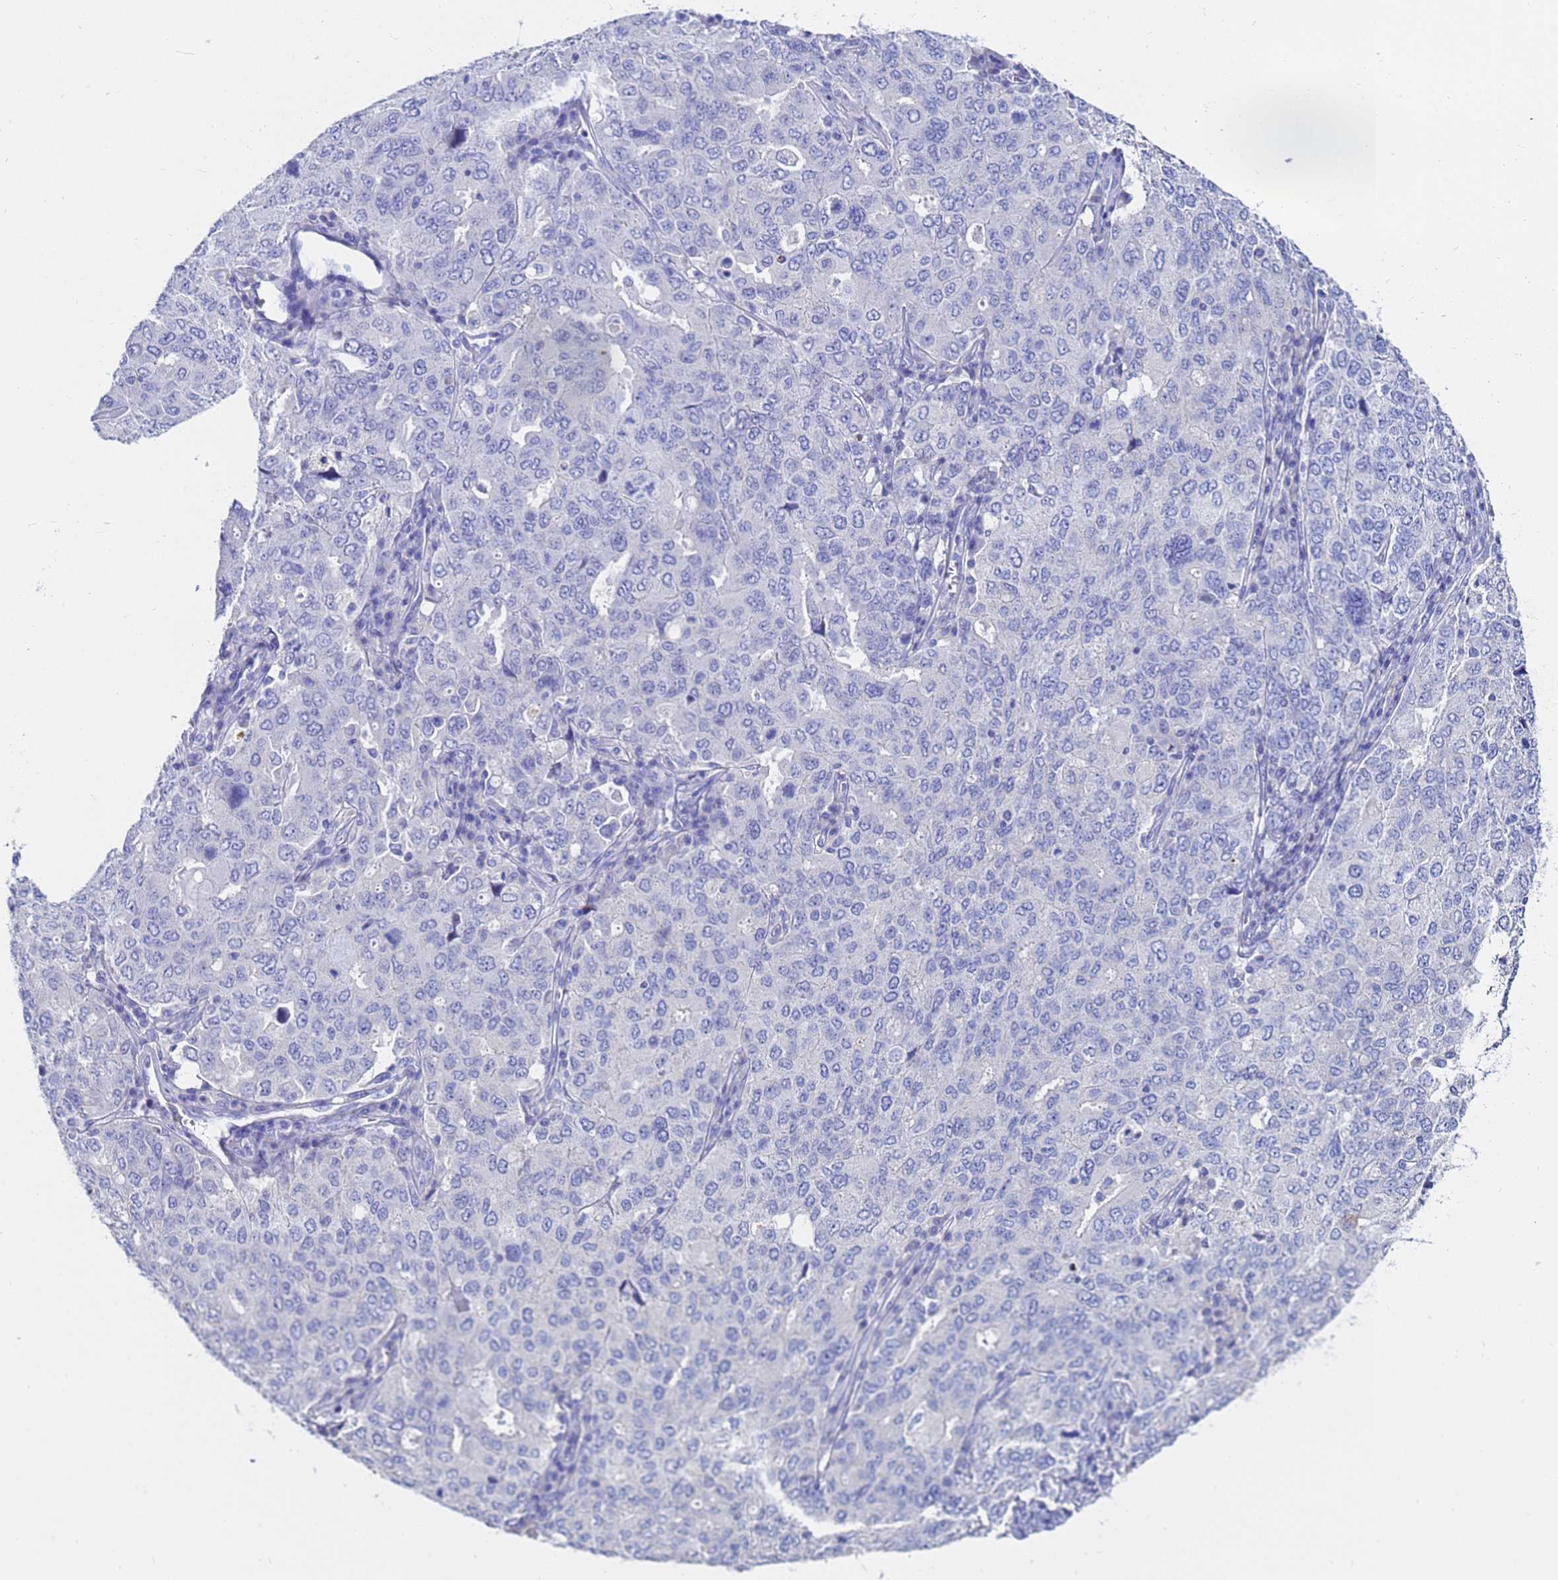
{"staining": {"intensity": "negative", "quantity": "none", "location": "none"}, "tissue": "ovarian cancer", "cell_type": "Tumor cells", "image_type": "cancer", "snomed": [{"axis": "morphology", "description": "Carcinoma, endometroid"}, {"axis": "topography", "description": "Ovary"}], "caption": "Protein analysis of ovarian cancer reveals no significant positivity in tumor cells.", "gene": "C2orf72", "patient": {"sex": "female", "age": 62}}